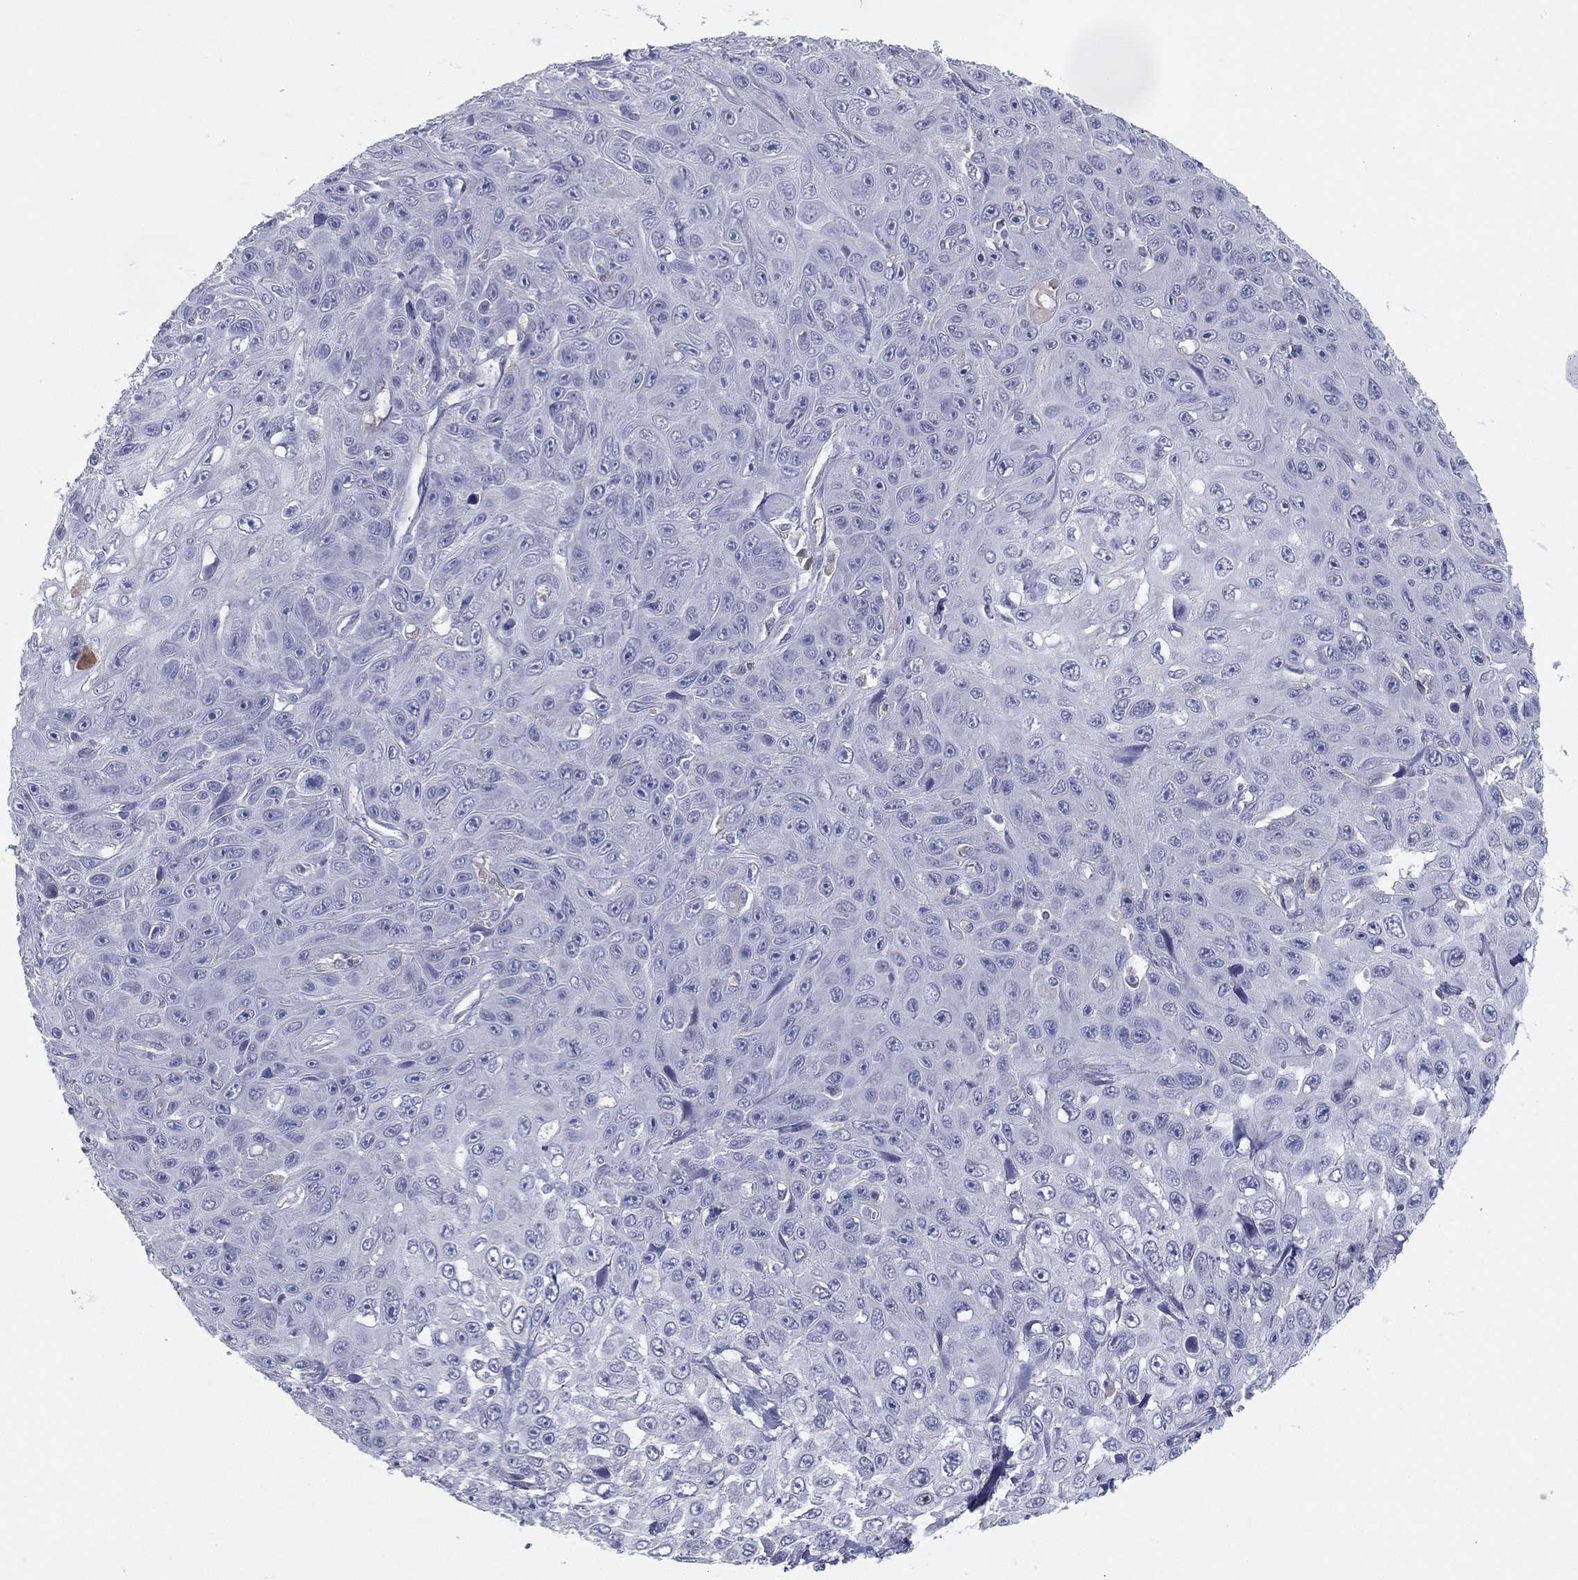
{"staining": {"intensity": "negative", "quantity": "none", "location": "none"}, "tissue": "skin cancer", "cell_type": "Tumor cells", "image_type": "cancer", "snomed": [{"axis": "morphology", "description": "Squamous cell carcinoma, NOS"}, {"axis": "topography", "description": "Skin"}], "caption": "This image is of skin cancer (squamous cell carcinoma) stained with immunohistochemistry to label a protein in brown with the nuclei are counter-stained blue. There is no positivity in tumor cells.", "gene": "CPT1B", "patient": {"sex": "male", "age": 82}}